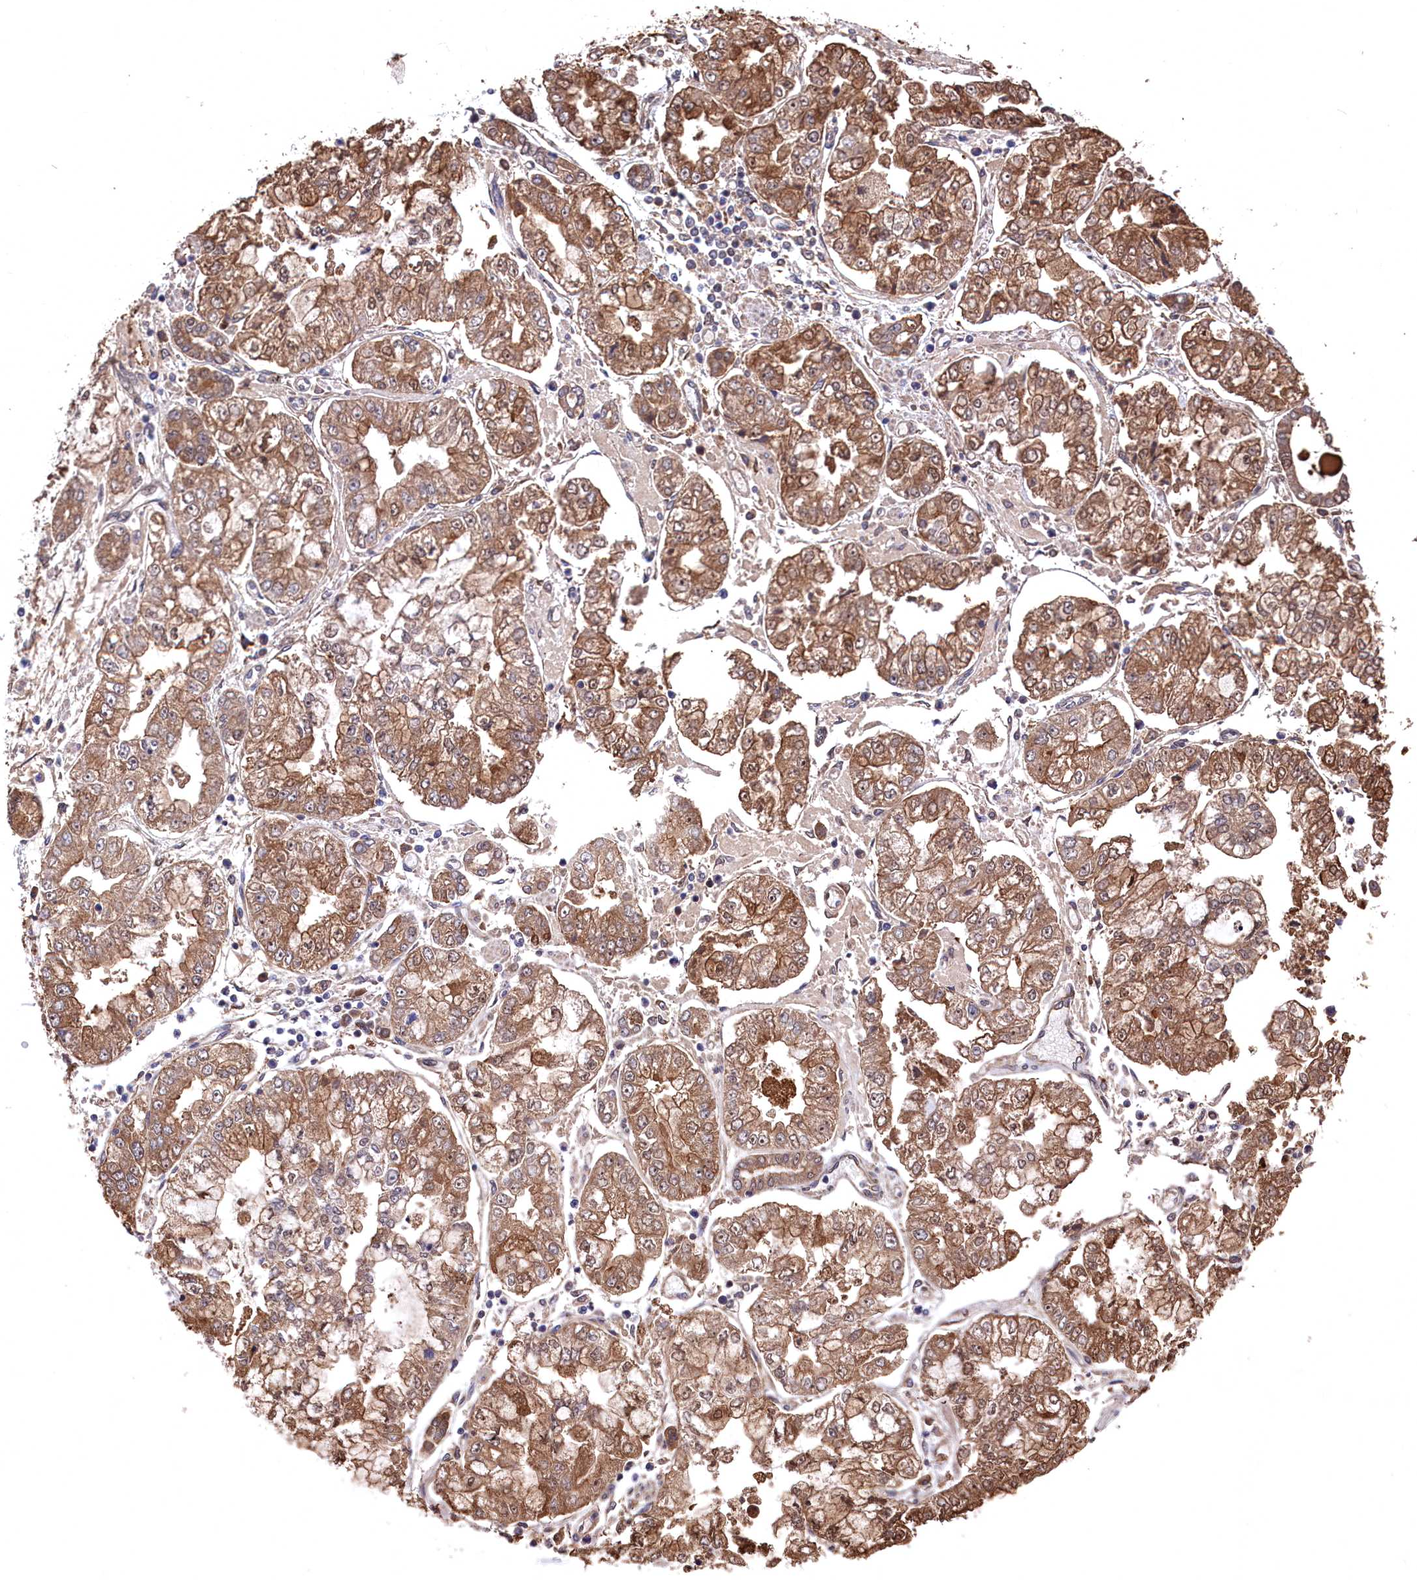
{"staining": {"intensity": "moderate", "quantity": ">75%", "location": "cytoplasmic/membranous"}, "tissue": "stomach cancer", "cell_type": "Tumor cells", "image_type": "cancer", "snomed": [{"axis": "morphology", "description": "Adenocarcinoma, NOS"}, {"axis": "topography", "description": "Stomach"}], "caption": "The immunohistochemical stain labels moderate cytoplasmic/membranous expression in tumor cells of stomach adenocarcinoma tissue.", "gene": "SLC12A4", "patient": {"sex": "male", "age": 76}}